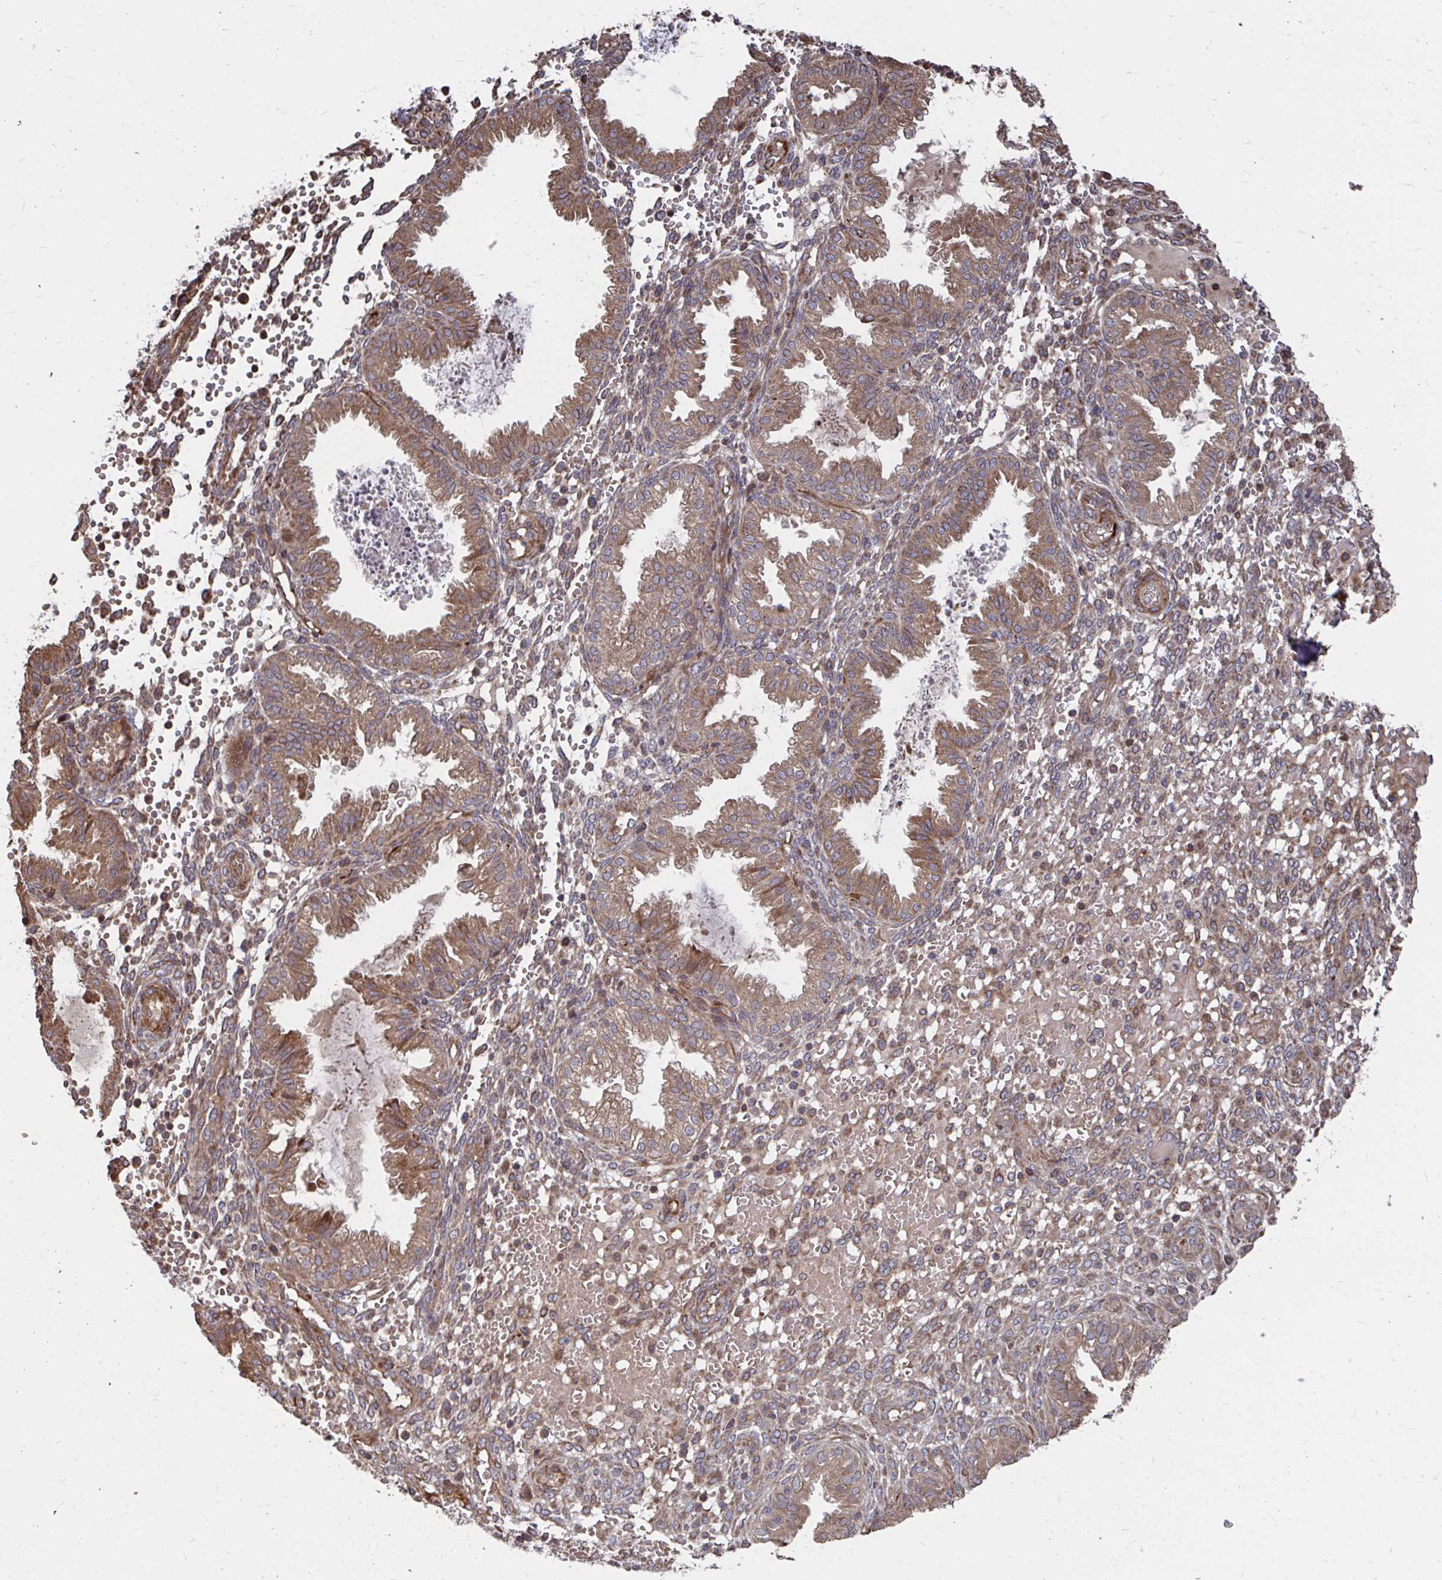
{"staining": {"intensity": "moderate", "quantity": "25%-75%", "location": "cytoplasmic/membranous"}, "tissue": "endometrium", "cell_type": "Cells in endometrial stroma", "image_type": "normal", "snomed": [{"axis": "morphology", "description": "Normal tissue, NOS"}, {"axis": "topography", "description": "Endometrium"}], "caption": "The immunohistochemical stain shows moderate cytoplasmic/membranous staining in cells in endometrial stroma of unremarkable endometrium.", "gene": "FAM89A", "patient": {"sex": "female", "age": 33}}